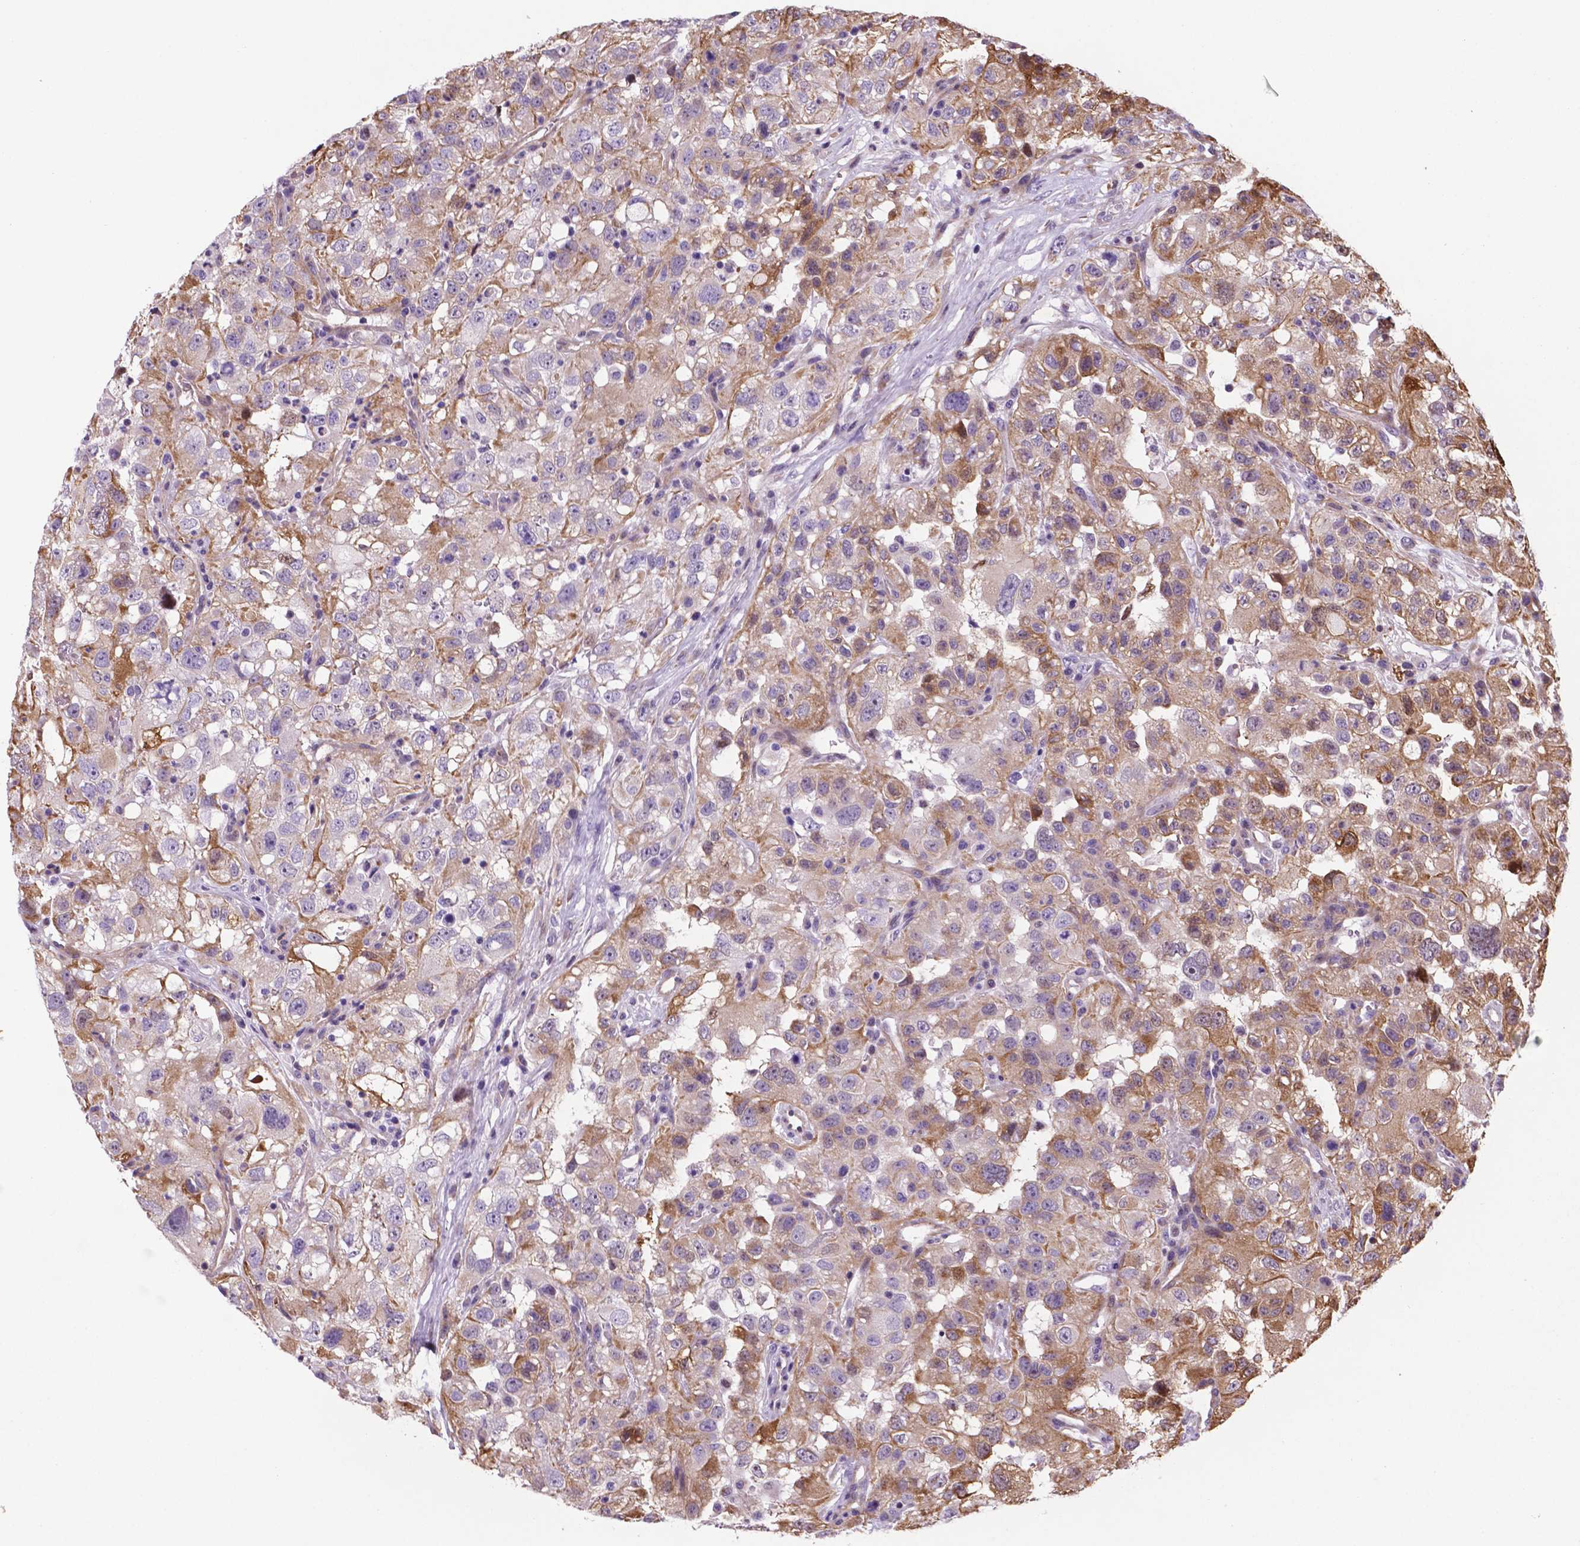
{"staining": {"intensity": "moderate", "quantity": "25%-75%", "location": "cytoplasmic/membranous"}, "tissue": "renal cancer", "cell_type": "Tumor cells", "image_type": "cancer", "snomed": [{"axis": "morphology", "description": "Adenocarcinoma, NOS"}, {"axis": "topography", "description": "Kidney"}], "caption": "Immunohistochemistry (IHC) image of renal adenocarcinoma stained for a protein (brown), which shows medium levels of moderate cytoplasmic/membranous positivity in approximately 25%-75% of tumor cells.", "gene": "TM4SF20", "patient": {"sex": "male", "age": 64}}